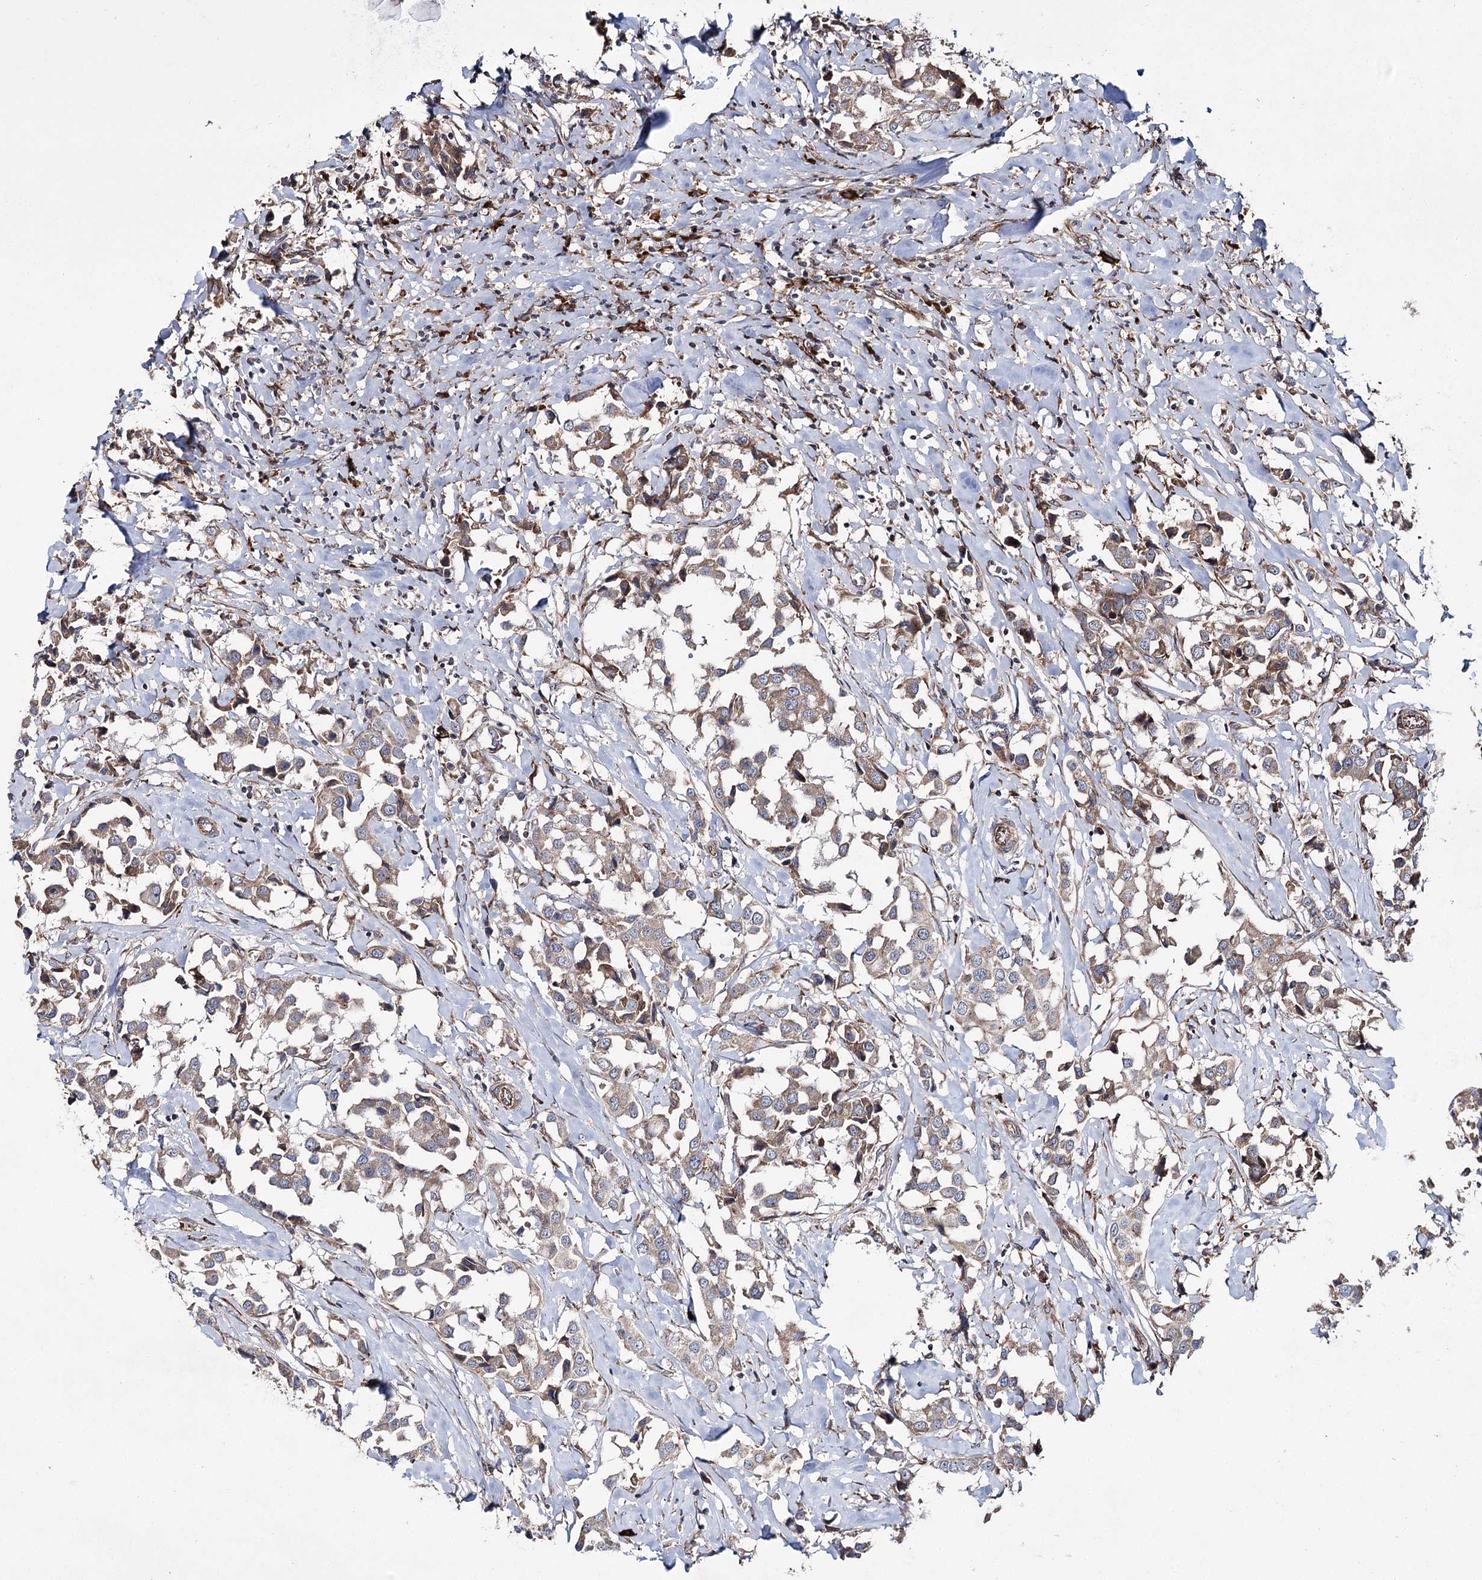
{"staining": {"intensity": "weak", "quantity": ">75%", "location": "cytoplasmic/membranous"}, "tissue": "breast cancer", "cell_type": "Tumor cells", "image_type": "cancer", "snomed": [{"axis": "morphology", "description": "Duct carcinoma"}, {"axis": "topography", "description": "Breast"}], "caption": "High-power microscopy captured an immunohistochemistry histopathology image of breast cancer (intraductal carcinoma), revealing weak cytoplasmic/membranous positivity in approximately >75% of tumor cells.", "gene": "HECTD2", "patient": {"sex": "female", "age": 80}}